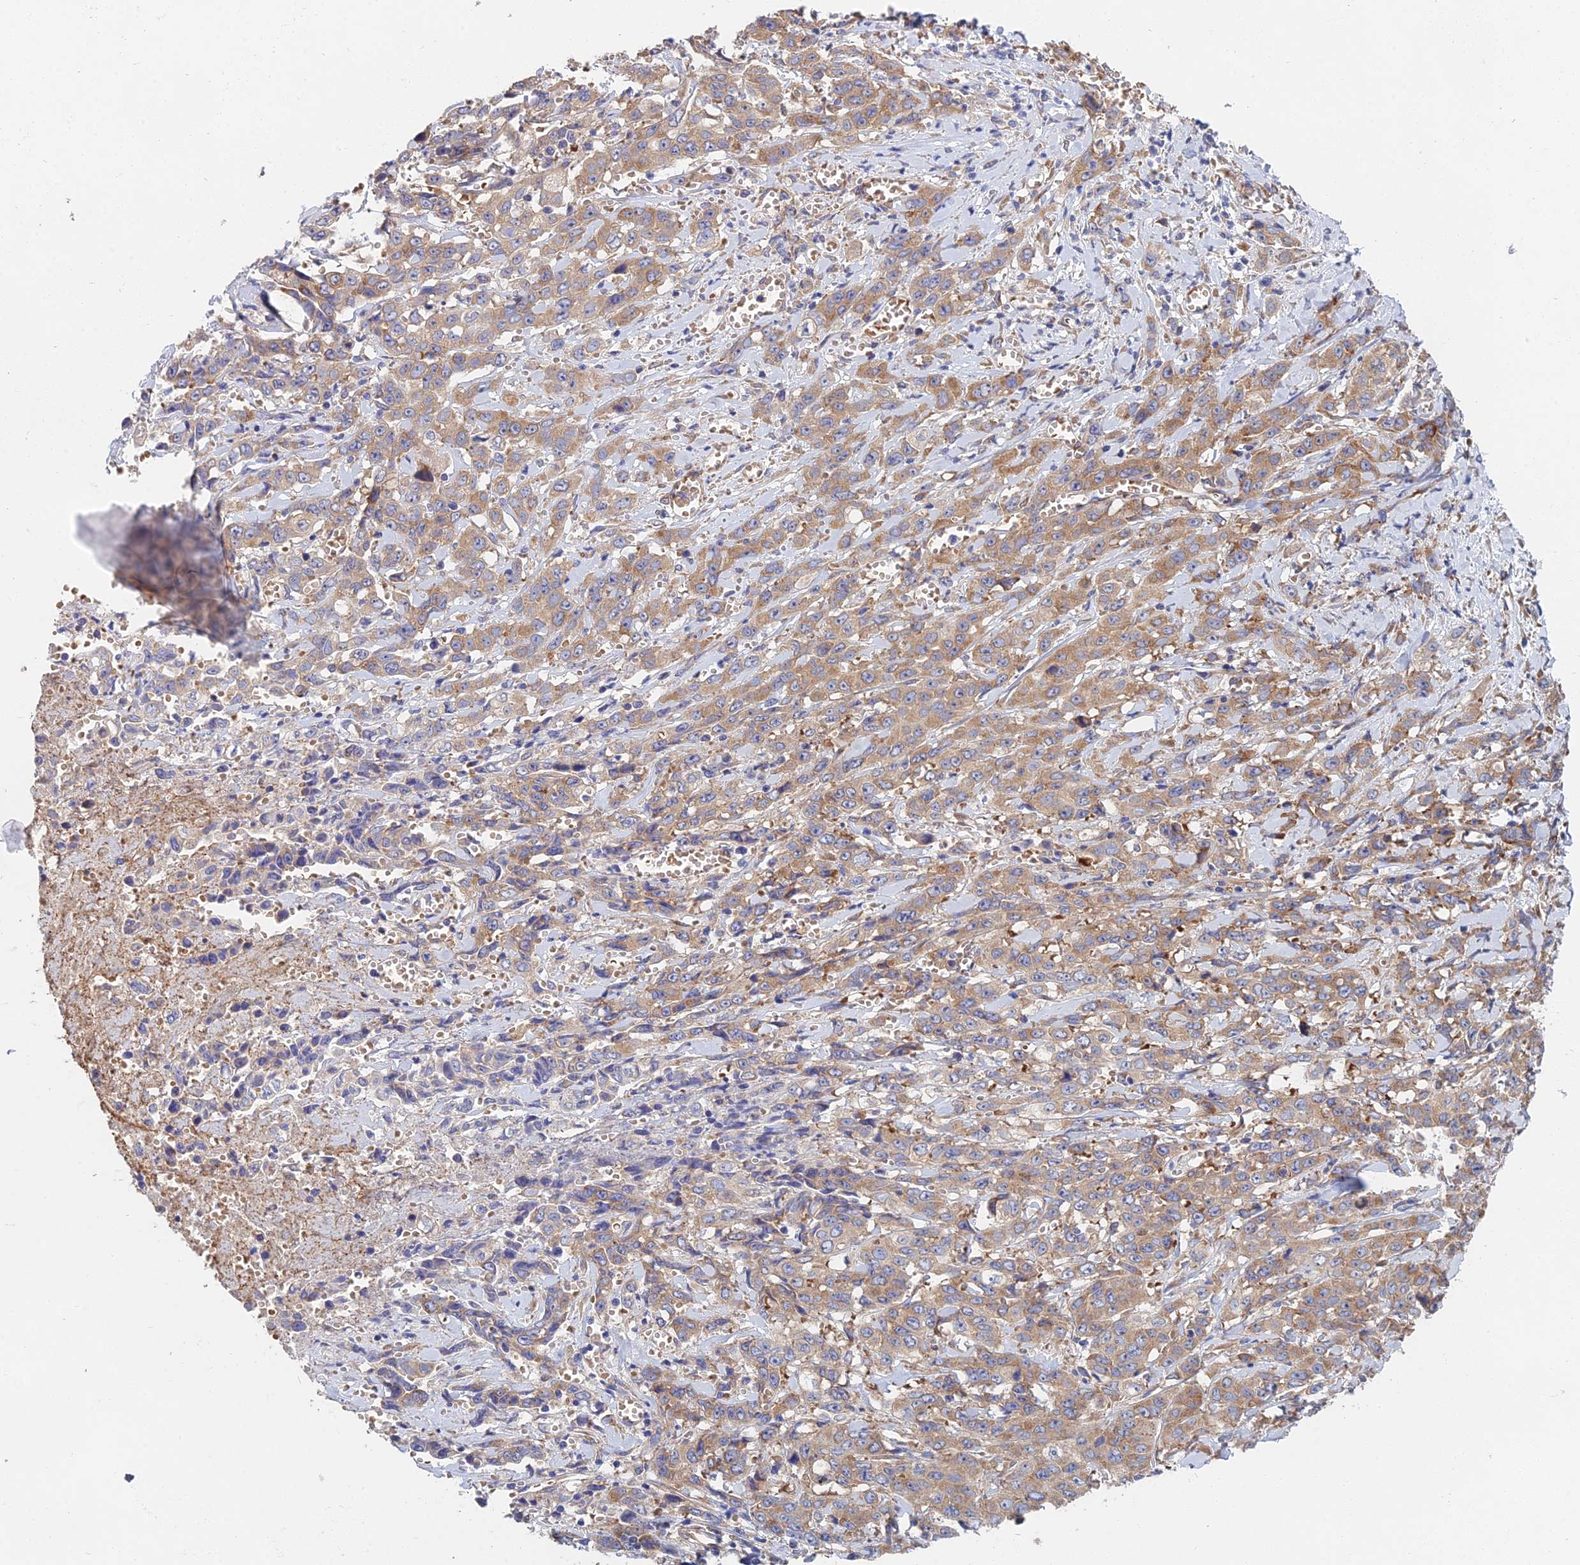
{"staining": {"intensity": "moderate", "quantity": ">75%", "location": "cytoplasmic/membranous"}, "tissue": "stomach cancer", "cell_type": "Tumor cells", "image_type": "cancer", "snomed": [{"axis": "morphology", "description": "Adenocarcinoma, NOS"}, {"axis": "topography", "description": "Stomach, upper"}], "caption": "Immunohistochemistry (DAB (3,3'-diaminobenzidine)) staining of human adenocarcinoma (stomach) demonstrates moderate cytoplasmic/membranous protein staining in approximately >75% of tumor cells. Immunohistochemistry (ihc) stains the protein in brown and the nuclei are stained blue.", "gene": "ELOF1", "patient": {"sex": "male", "age": 62}}